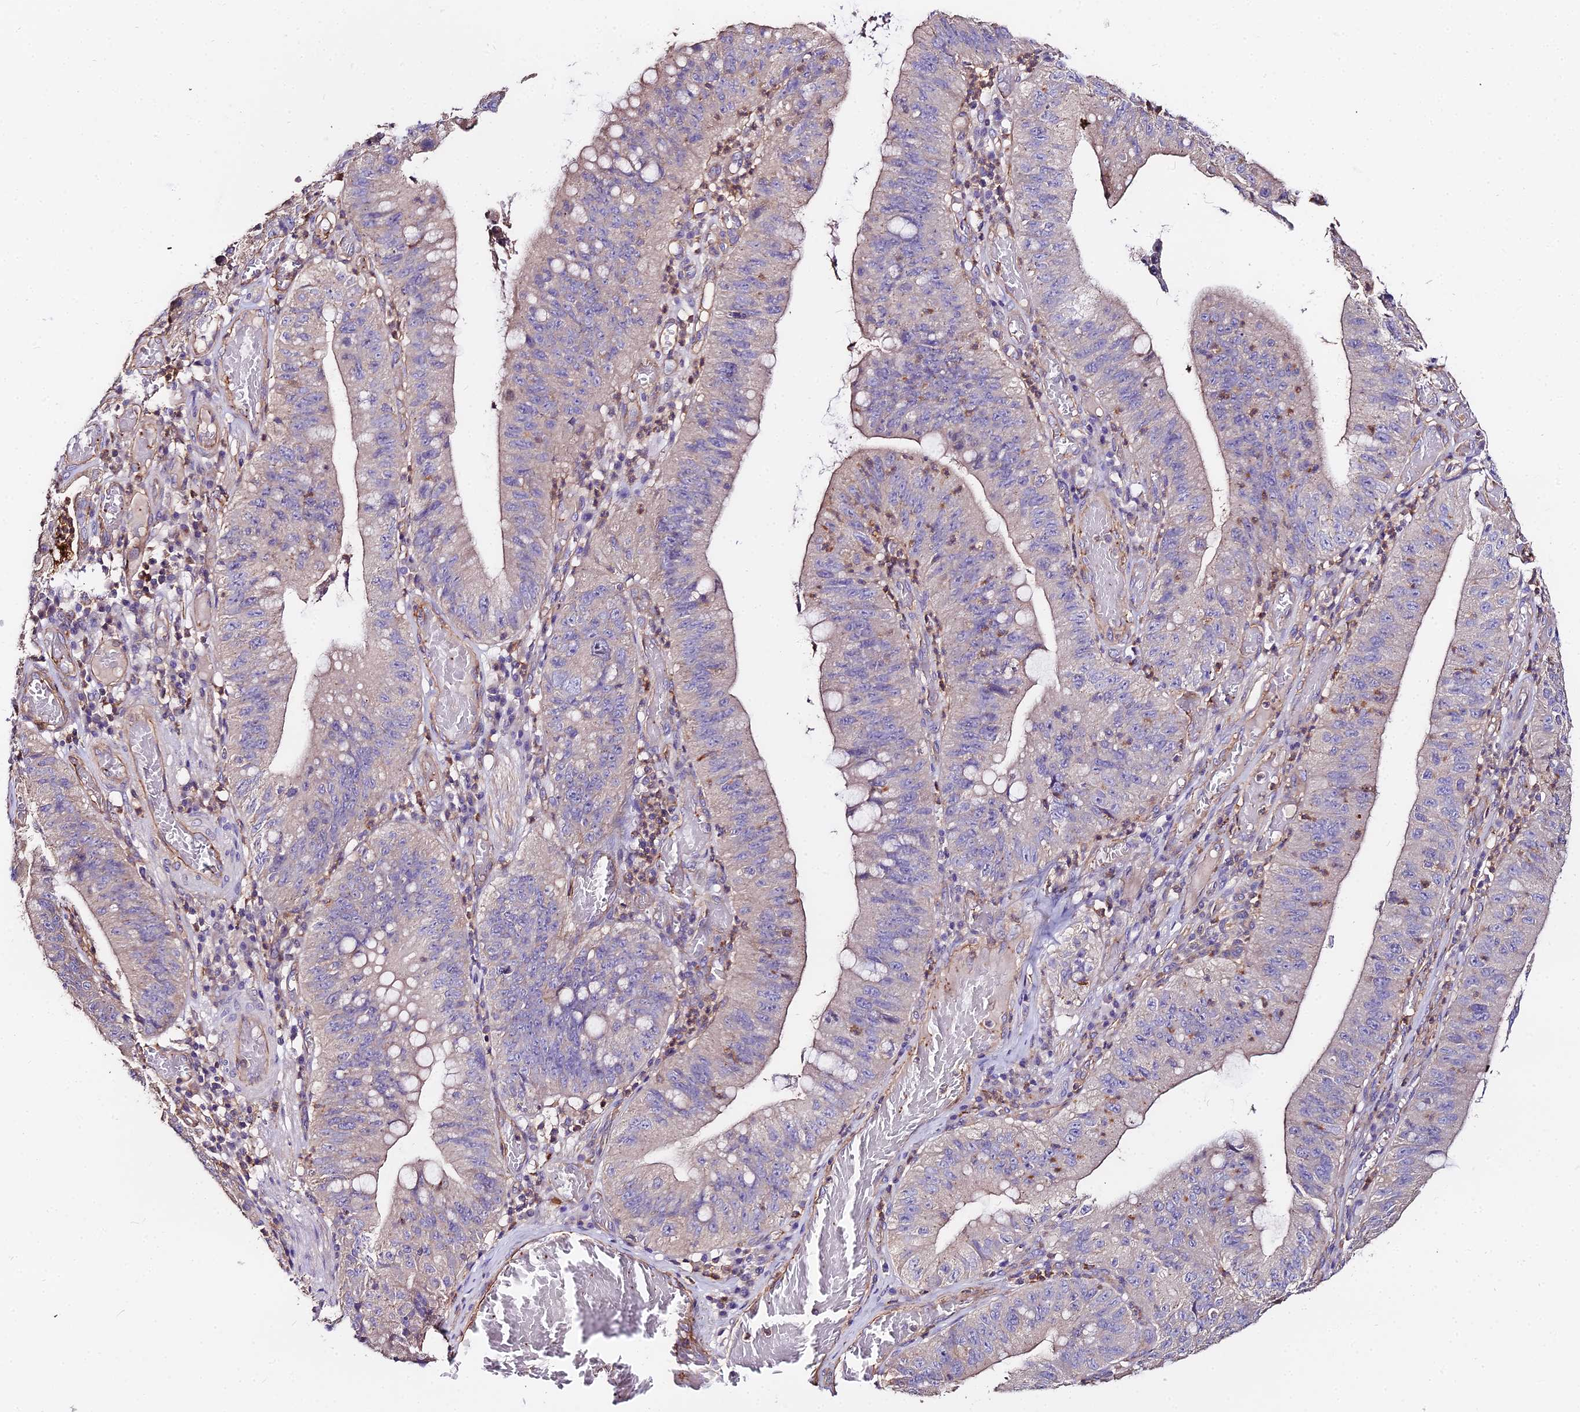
{"staining": {"intensity": "weak", "quantity": "<25%", "location": "cytoplasmic/membranous"}, "tissue": "stomach cancer", "cell_type": "Tumor cells", "image_type": "cancer", "snomed": [{"axis": "morphology", "description": "Adenocarcinoma, NOS"}, {"axis": "topography", "description": "Stomach"}], "caption": "The image shows no significant staining in tumor cells of adenocarcinoma (stomach).", "gene": "GLYAT", "patient": {"sex": "male", "age": 59}}